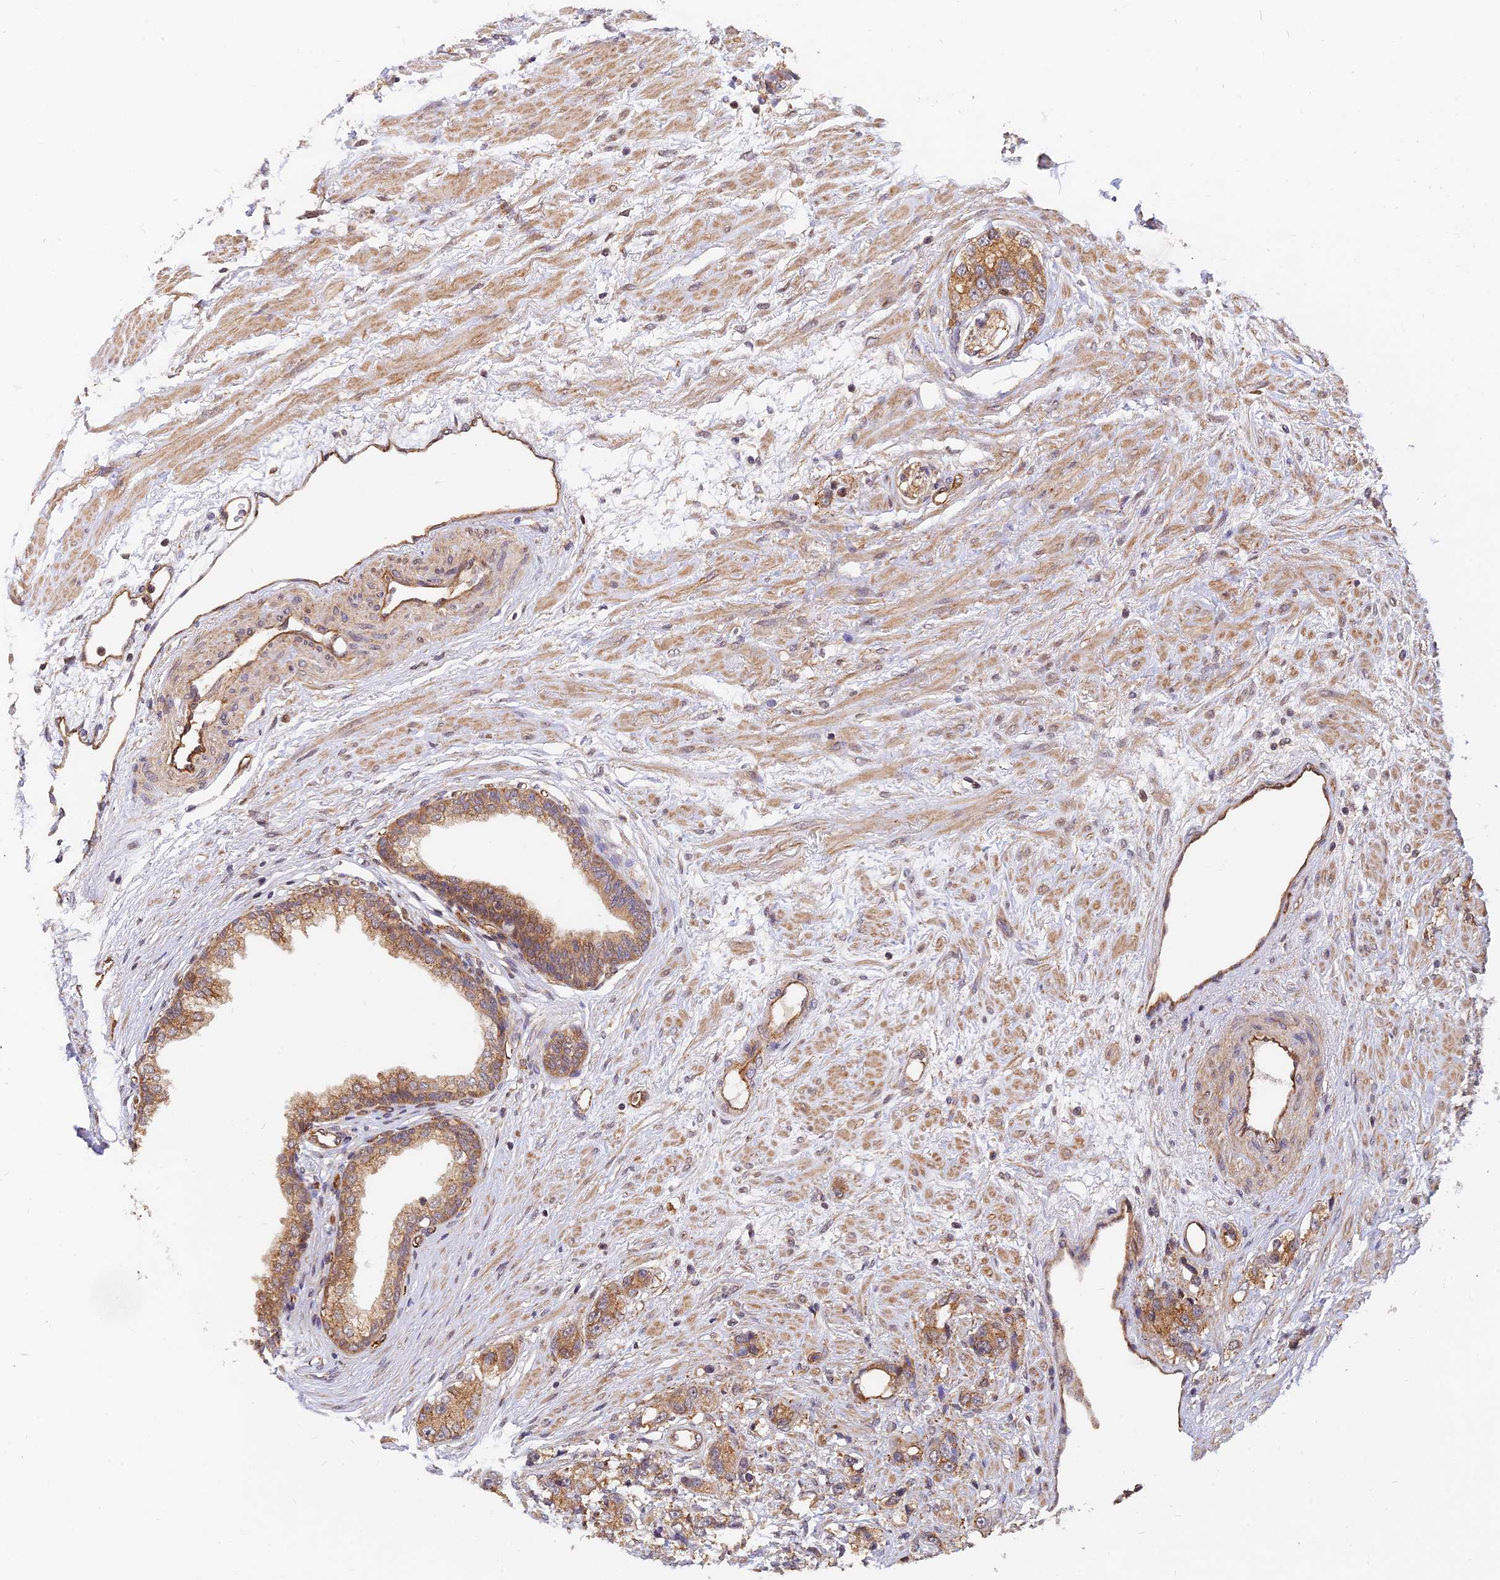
{"staining": {"intensity": "moderate", "quantity": ">75%", "location": "cytoplasmic/membranous"}, "tissue": "prostate cancer", "cell_type": "Tumor cells", "image_type": "cancer", "snomed": [{"axis": "morphology", "description": "Adenocarcinoma, High grade"}, {"axis": "topography", "description": "Prostate"}], "caption": "Prostate cancer stained for a protein (brown) reveals moderate cytoplasmic/membranous positive expression in about >75% of tumor cells.", "gene": "WDR41", "patient": {"sex": "male", "age": 63}}